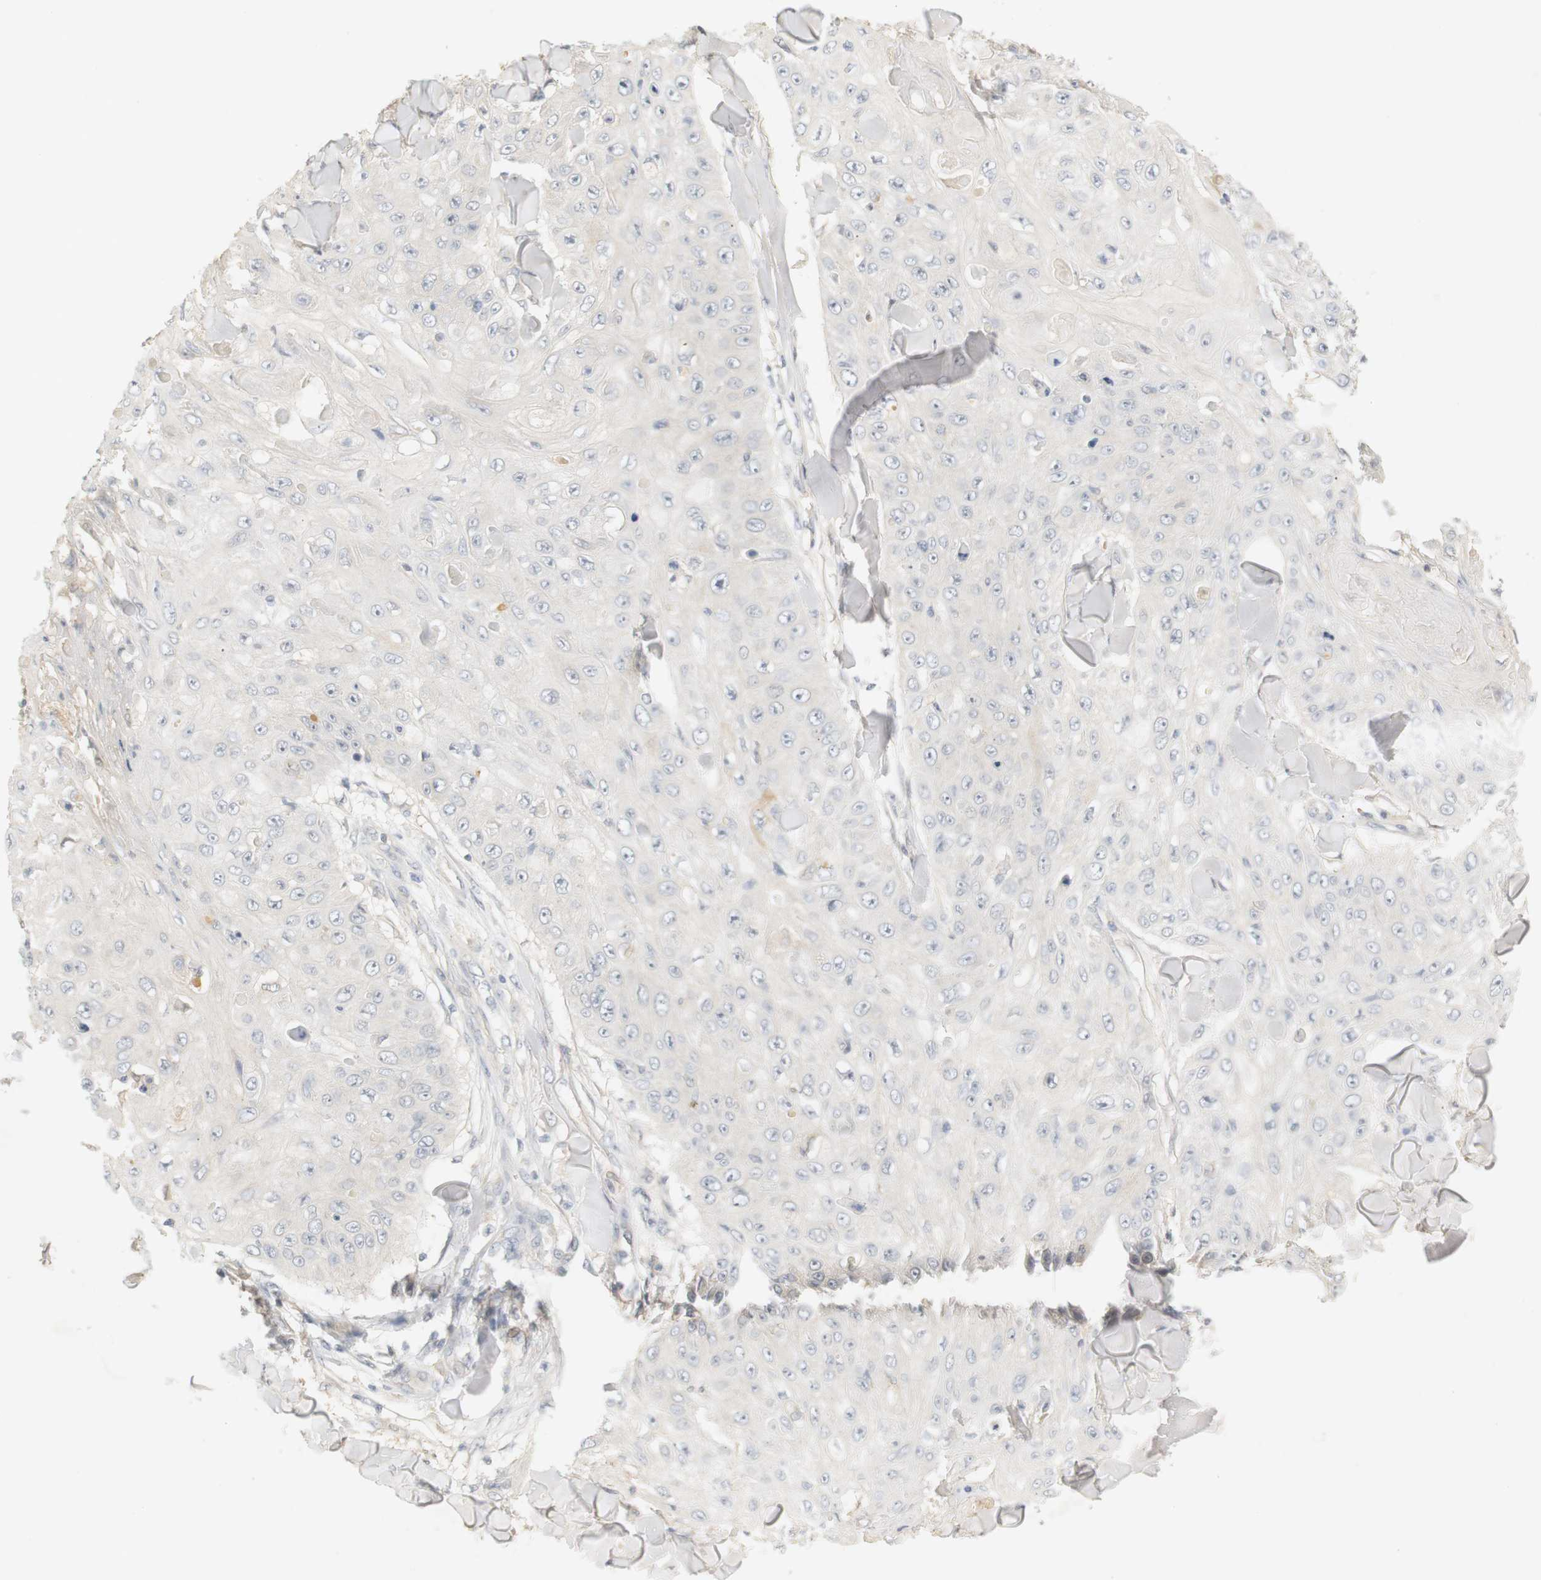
{"staining": {"intensity": "negative", "quantity": "none", "location": "none"}, "tissue": "skin cancer", "cell_type": "Tumor cells", "image_type": "cancer", "snomed": [{"axis": "morphology", "description": "Squamous cell carcinoma, NOS"}, {"axis": "topography", "description": "Skin"}], "caption": "An image of squamous cell carcinoma (skin) stained for a protein displays no brown staining in tumor cells. (Brightfield microscopy of DAB (3,3'-diaminobenzidine) IHC at high magnification).", "gene": "RTN3", "patient": {"sex": "male", "age": 86}}